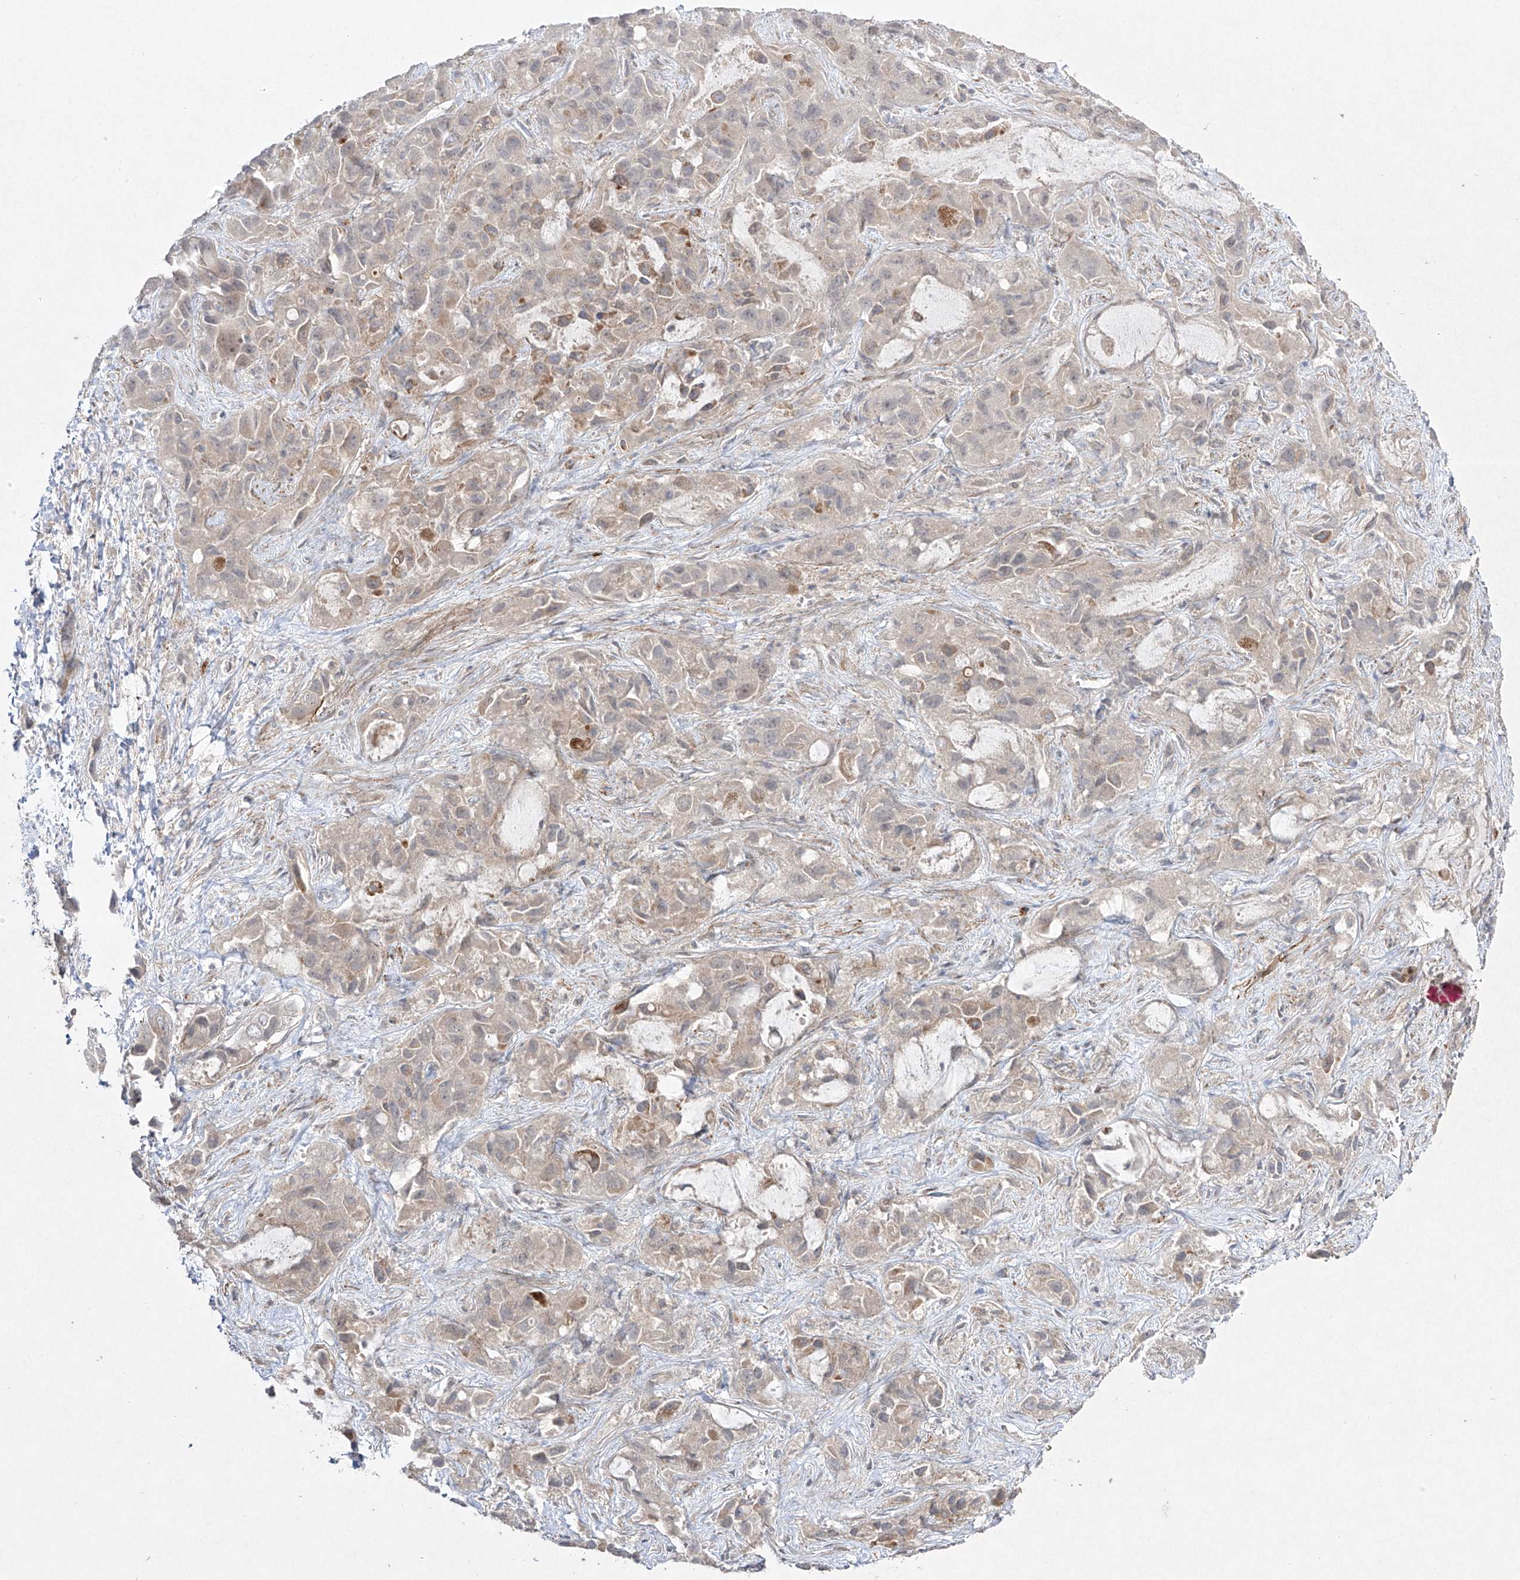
{"staining": {"intensity": "moderate", "quantity": "<25%", "location": "cytoplasmic/membranous"}, "tissue": "liver cancer", "cell_type": "Tumor cells", "image_type": "cancer", "snomed": [{"axis": "morphology", "description": "Cholangiocarcinoma"}, {"axis": "topography", "description": "Liver"}], "caption": "Tumor cells demonstrate low levels of moderate cytoplasmic/membranous staining in about <25% of cells in liver cholangiocarcinoma.", "gene": "KDM1B", "patient": {"sex": "female", "age": 52}}